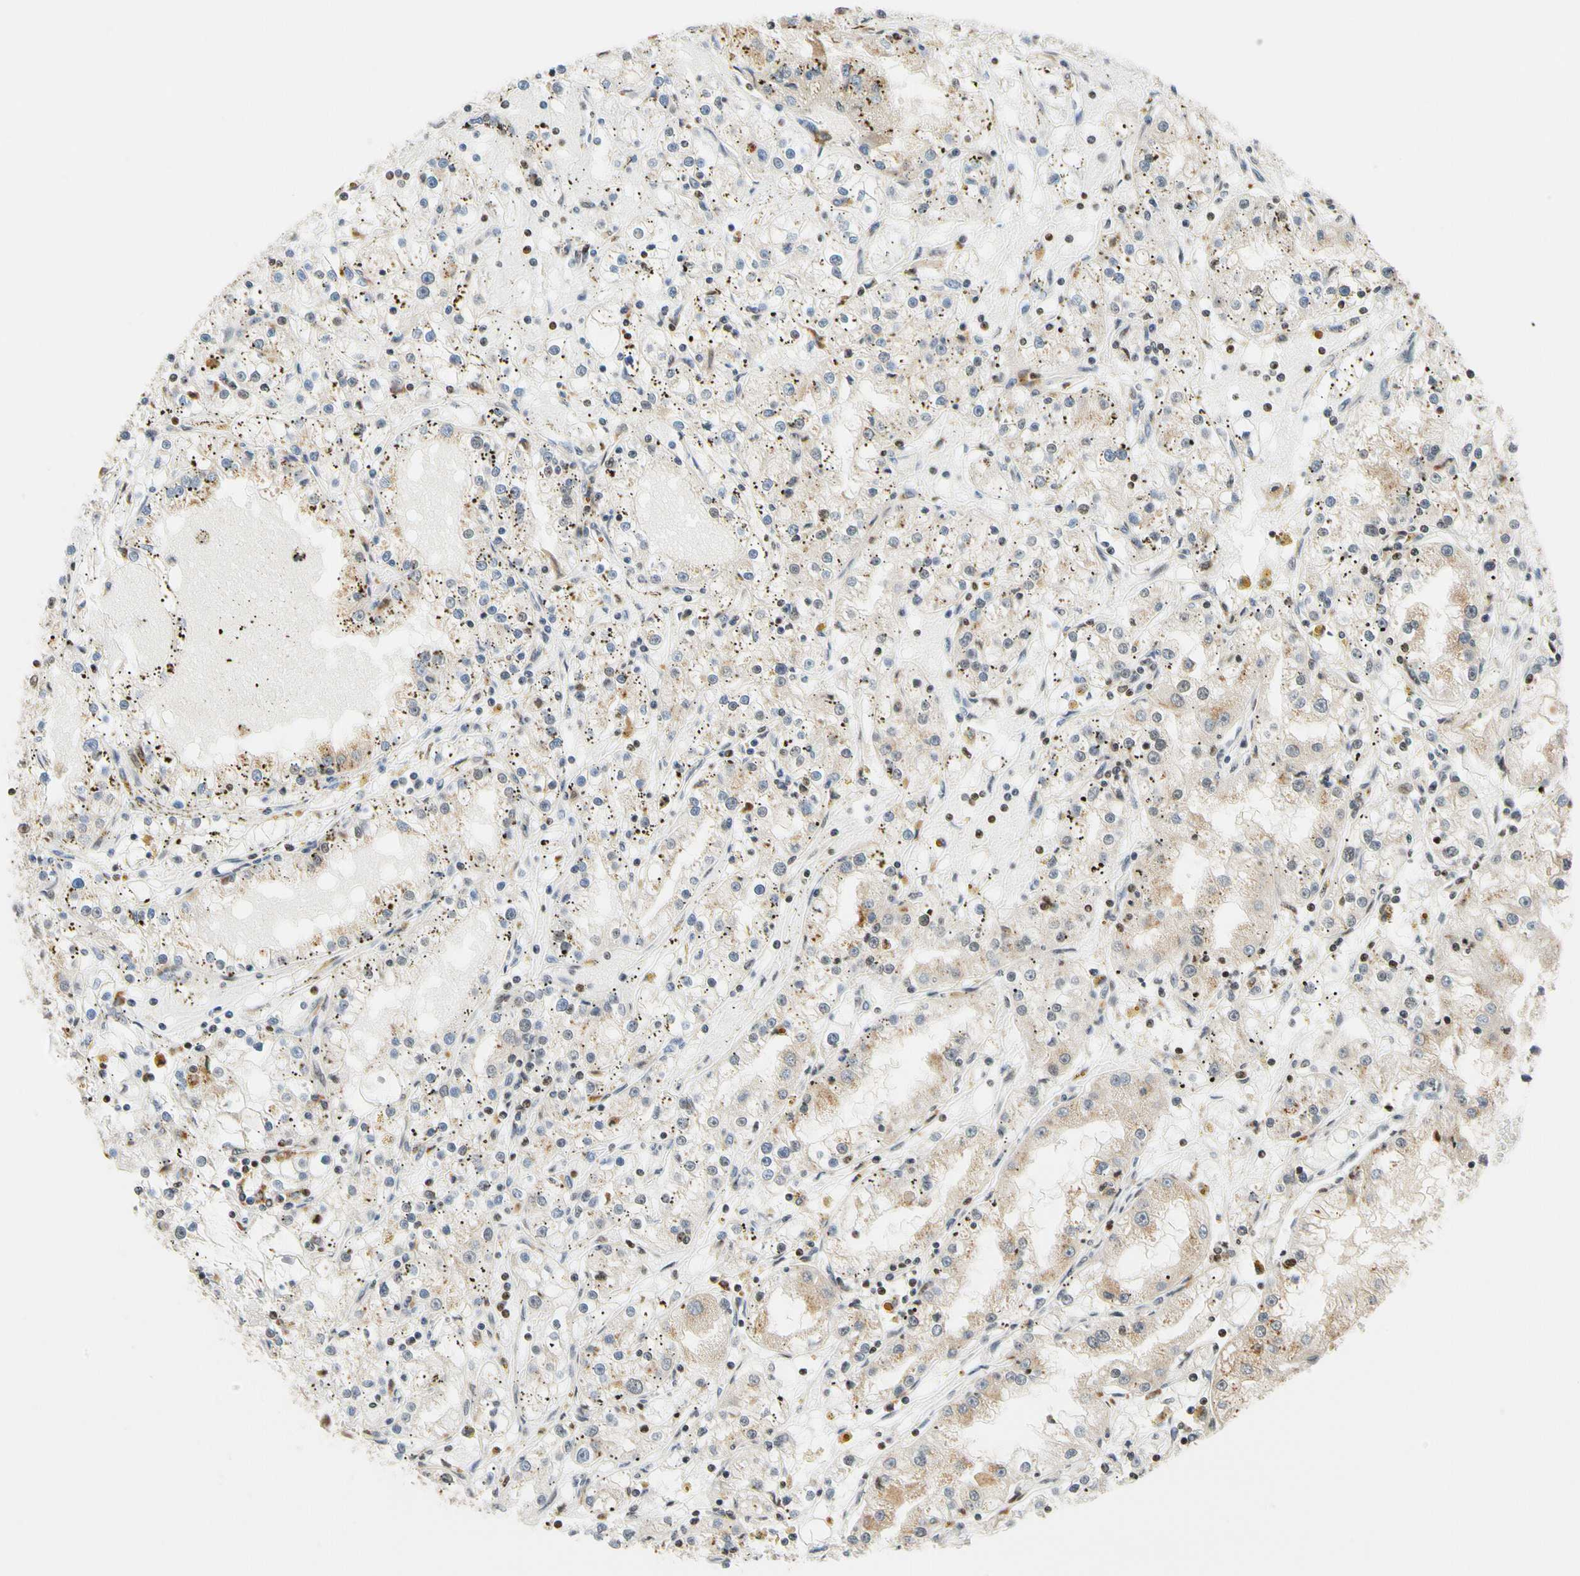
{"staining": {"intensity": "weak", "quantity": "<25%", "location": "cytoplasmic/membranous"}, "tissue": "renal cancer", "cell_type": "Tumor cells", "image_type": "cancer", "snomed": [{"axis": "morphology", "description": "Adenocarcinoma, NOS"}, {"axis": "topography", "description": "Kidney"}], "caption": "Immunohistochemistry (IHC) image of neoplastic tissue: human adenocarcinoma (renal) stained with DAB reveals no significant protein staining in tumor cells.", "gene": "CDK7", "patient": {"sex": "male", "age": 56}}